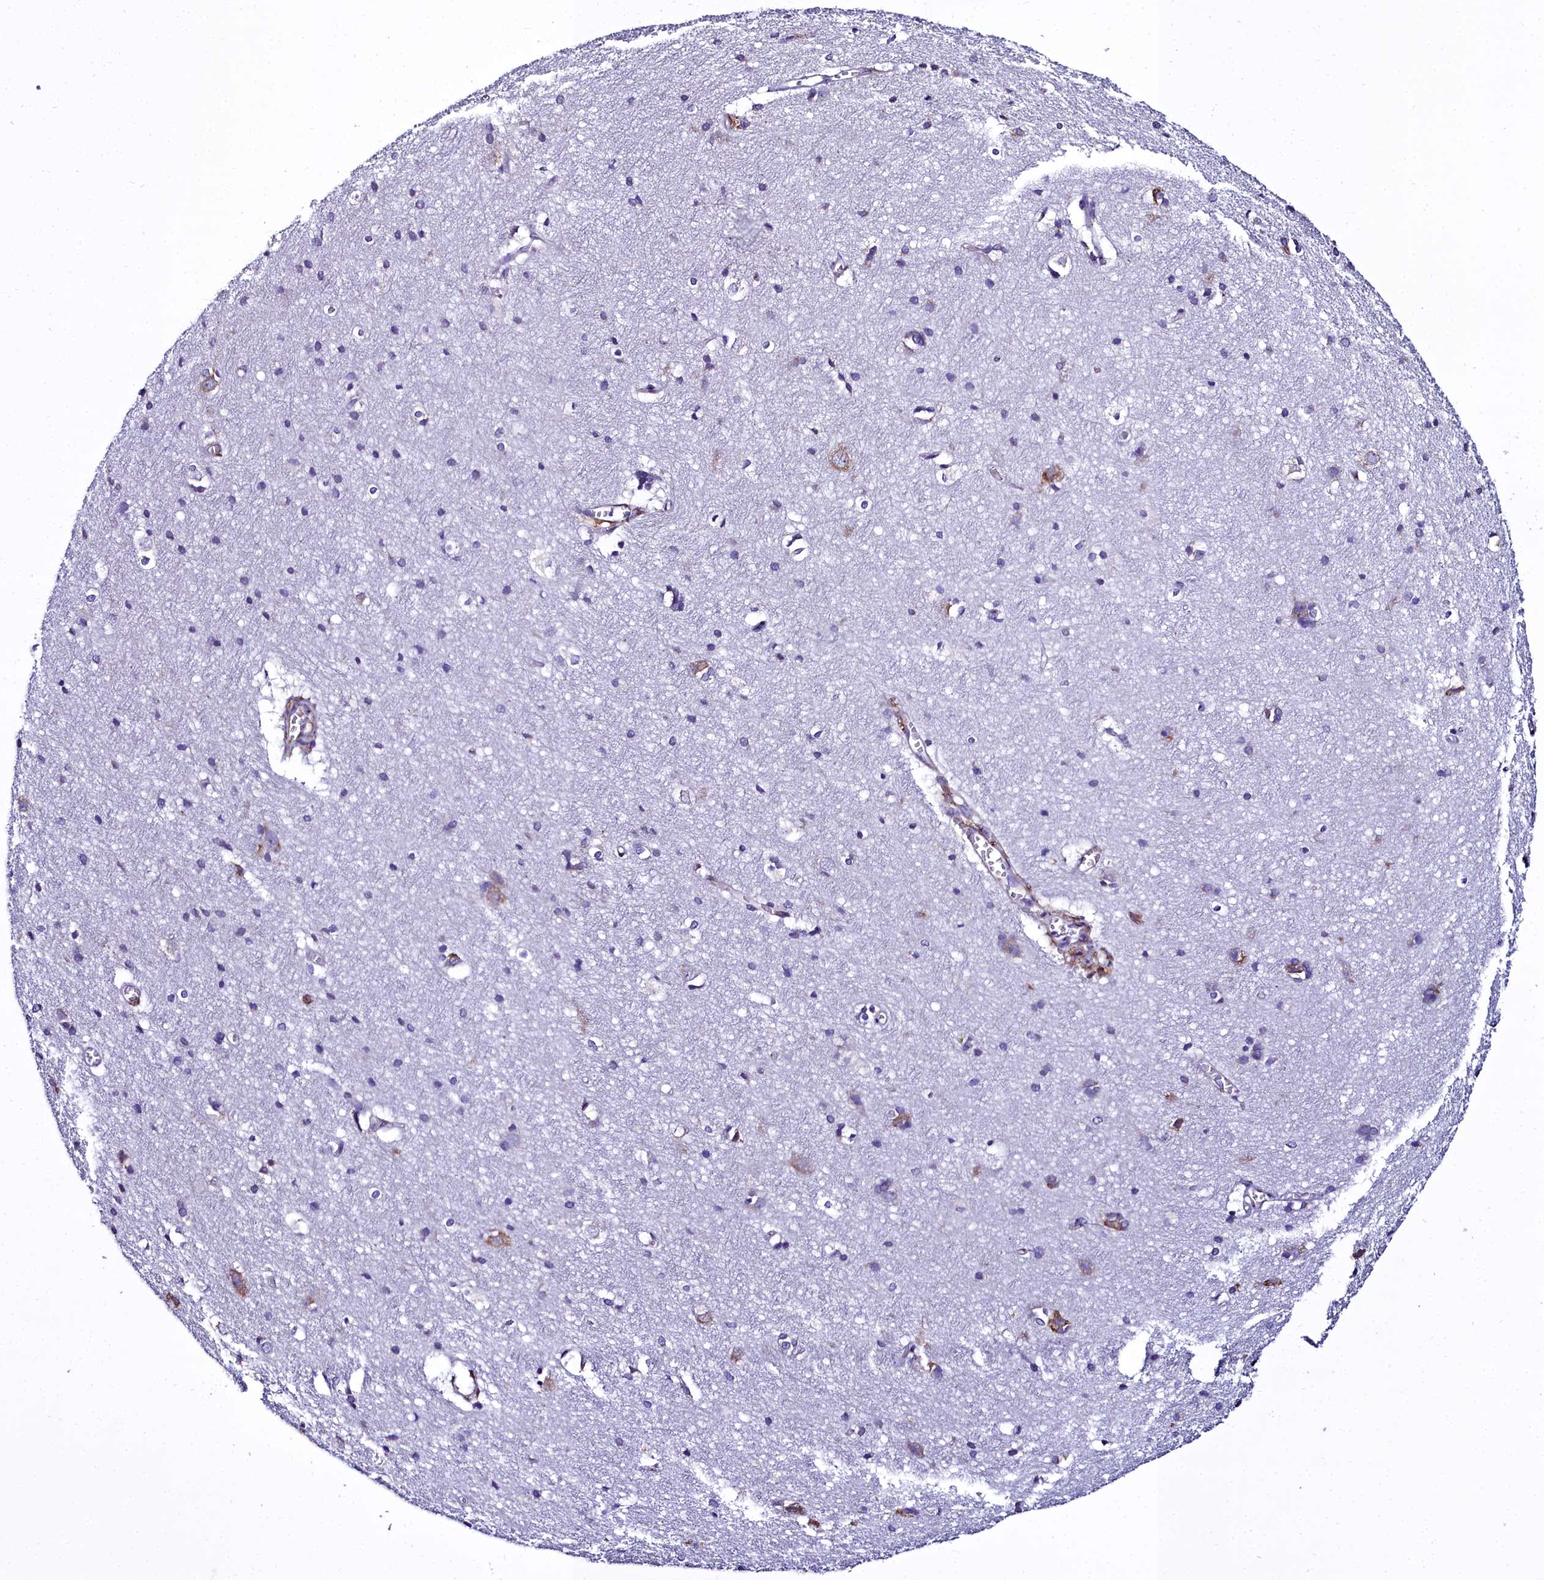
{"staining": {"intensity": "negative", "quantity": "none", "location": "none"}, "tissue": "cerebral cortex", "cell_type": "Endothelial cells", "image_type": "normal", "snomed": [{"axis": "morphology", "description": "Normal tissue, NOS"}, {"axis": "topography", "description": "Cerebral cortex"}], "caption": "An IHC photomicrograph of benign cerebral cortex is shown. There is no staining in endothelial cells of cerebral cortex.", "gene": "TXNDC5", "patient": {"sex": "male", "age": 54}}